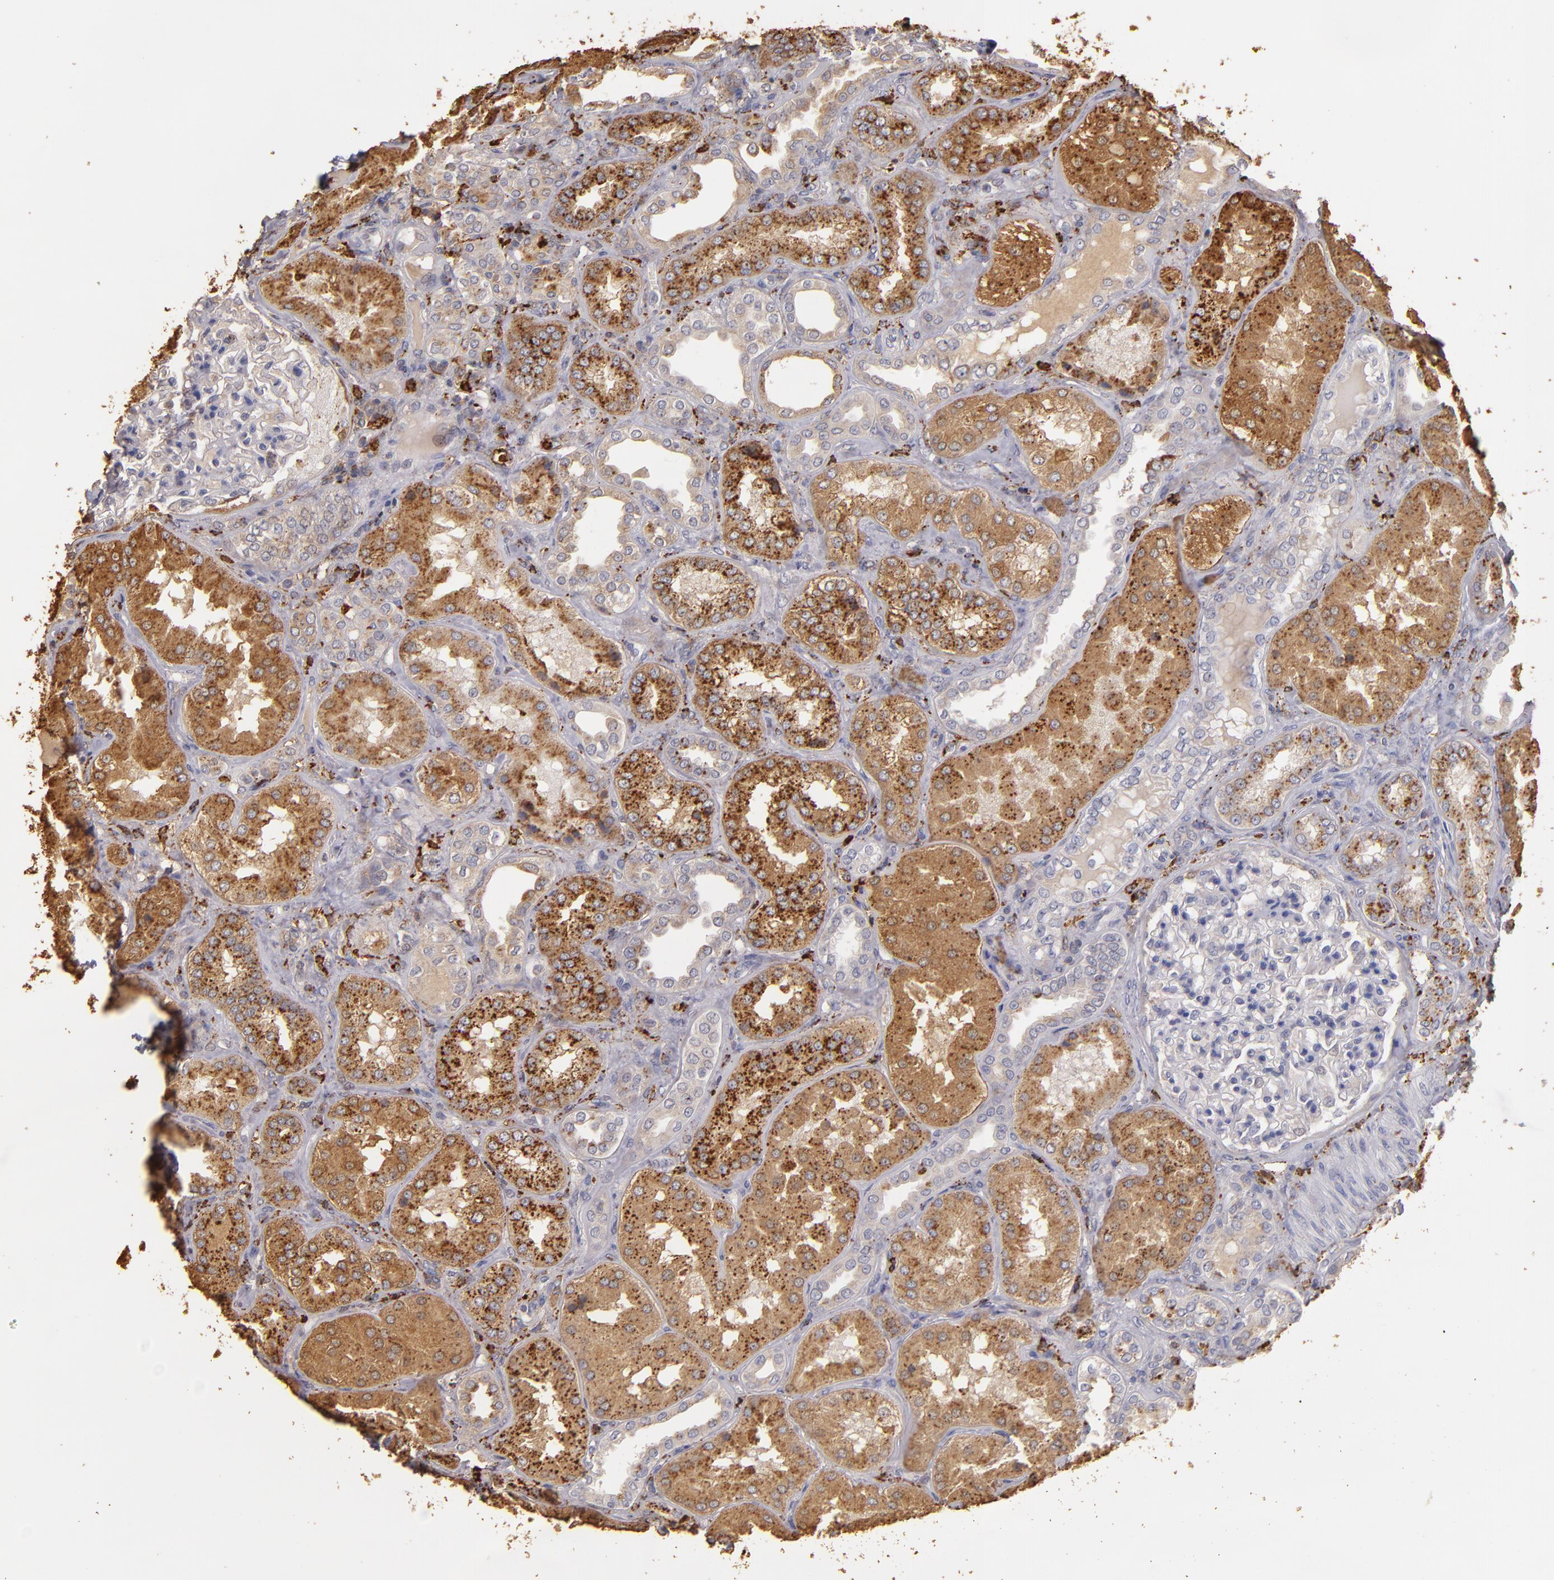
{"staining": {"intensity": "negative", "quantity": "none", "location": "none"}, "tissue": "kidney", "cell_type": "Cells in glomeruli", "image_type": "normal", "snomed": [{"axis": "morphology", "description": "Normal tissue, NOS"}, {"axis": "topography", "description": "Kidney"}], "caption": "IHC of normal human kidney shows no staining in cells in glomeruli.", "gene": "TRAF1", "patient": {"sex": "female", "age": 56}}